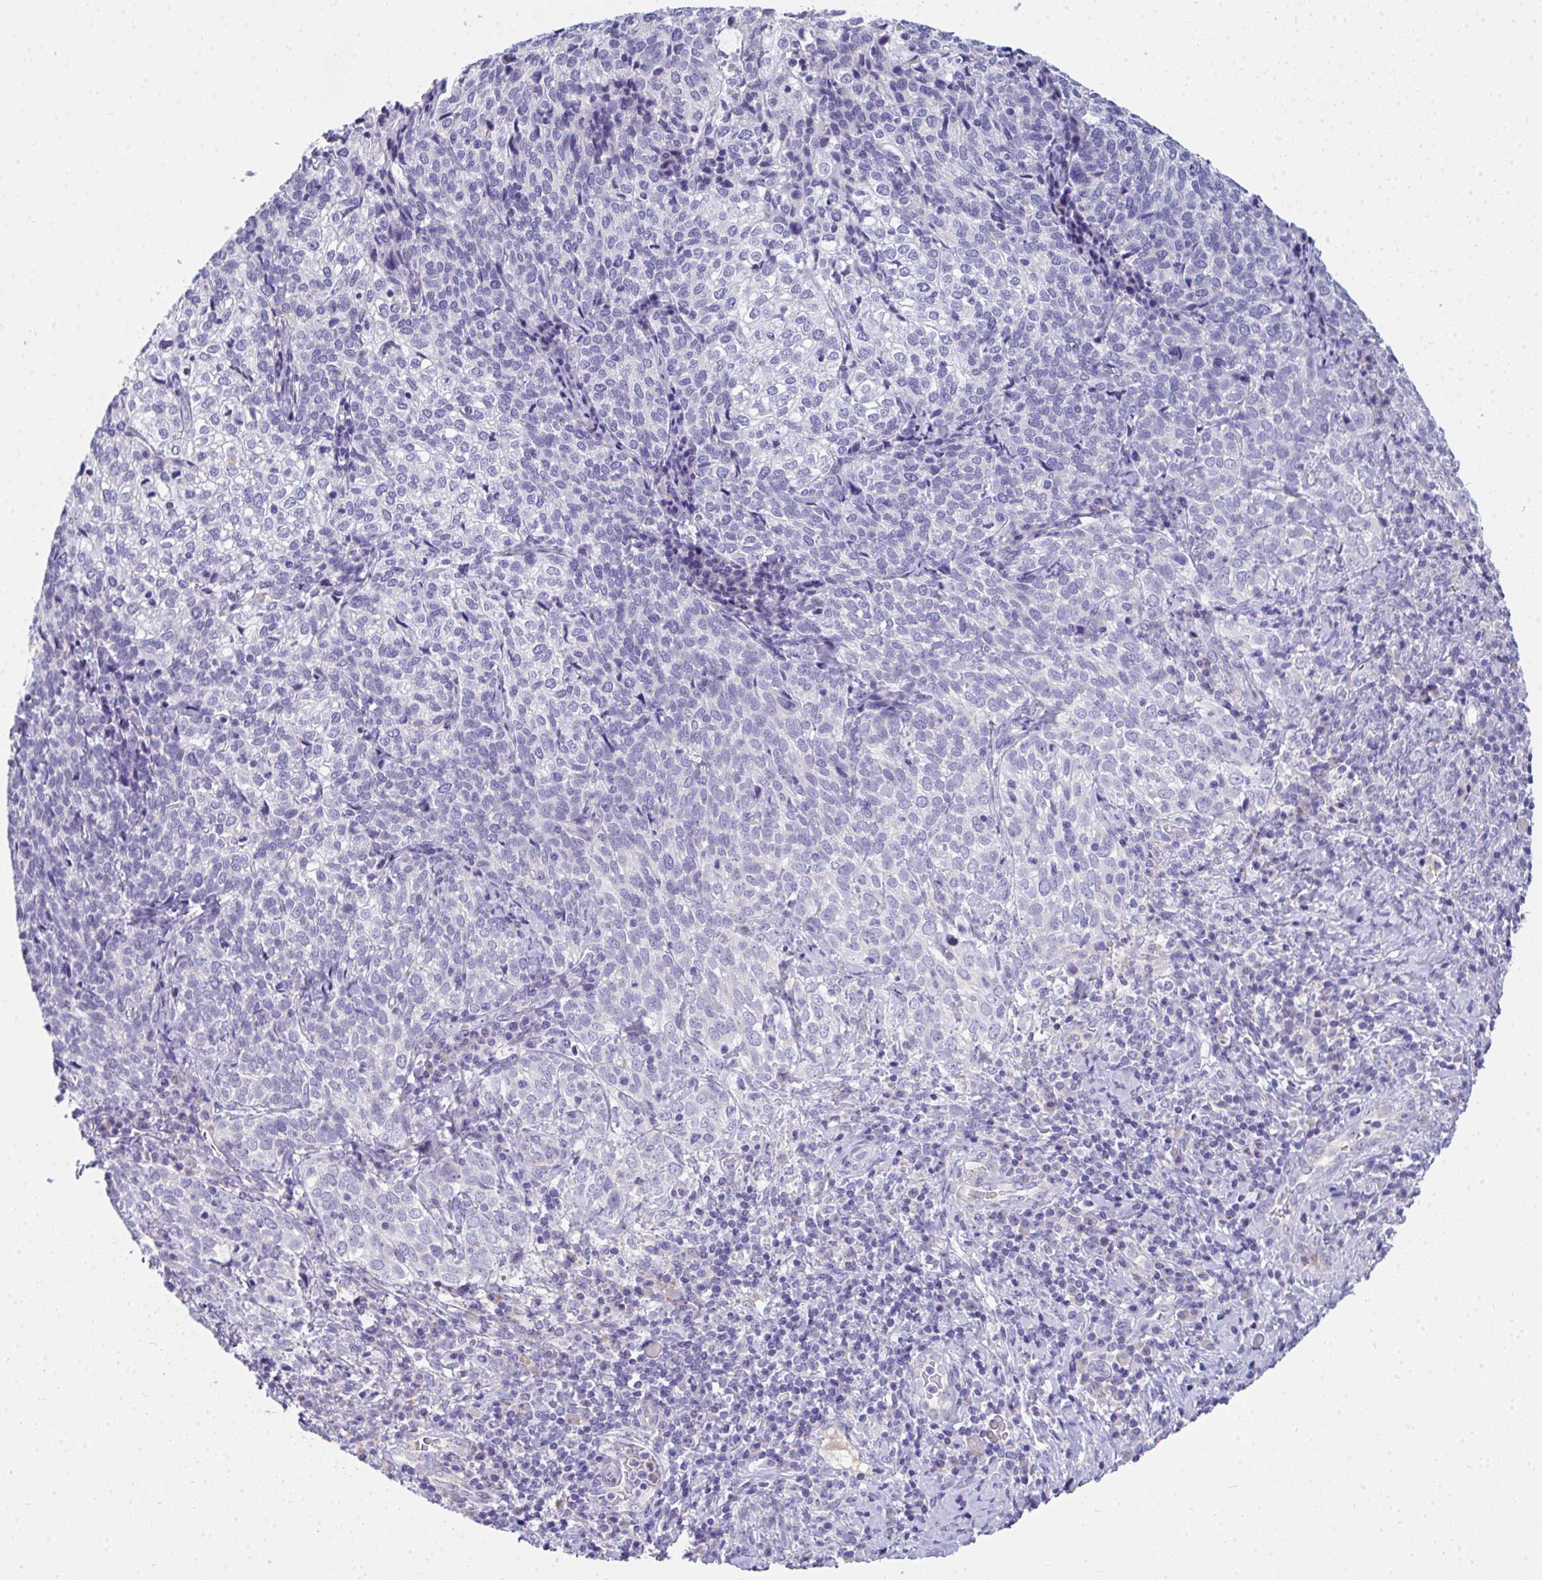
{"staining": {"intensity": "negative", "quantity": "none", "location": "none"}, "tissue": "cervical cancer", "cell_type": "Tumor cells", "image_type": "cancer", "snomed": [{"axis": "morphology", "description": "Normal tissue, NOS"}, {"axis": "morphology", "description": "Squamous cell carcinoma, NOS"}, {"axis": "topography", "description": "Vagina"}, {"axis": "topography", "description": "Cervix"}], "caption": "A photomicrograph of cervical cancer (squamous cell carcinoma) stained for a protein reveals no brown staining in tumor cells.", "gene": "COA5", "patient": {"sex": "female", "age": 45}}